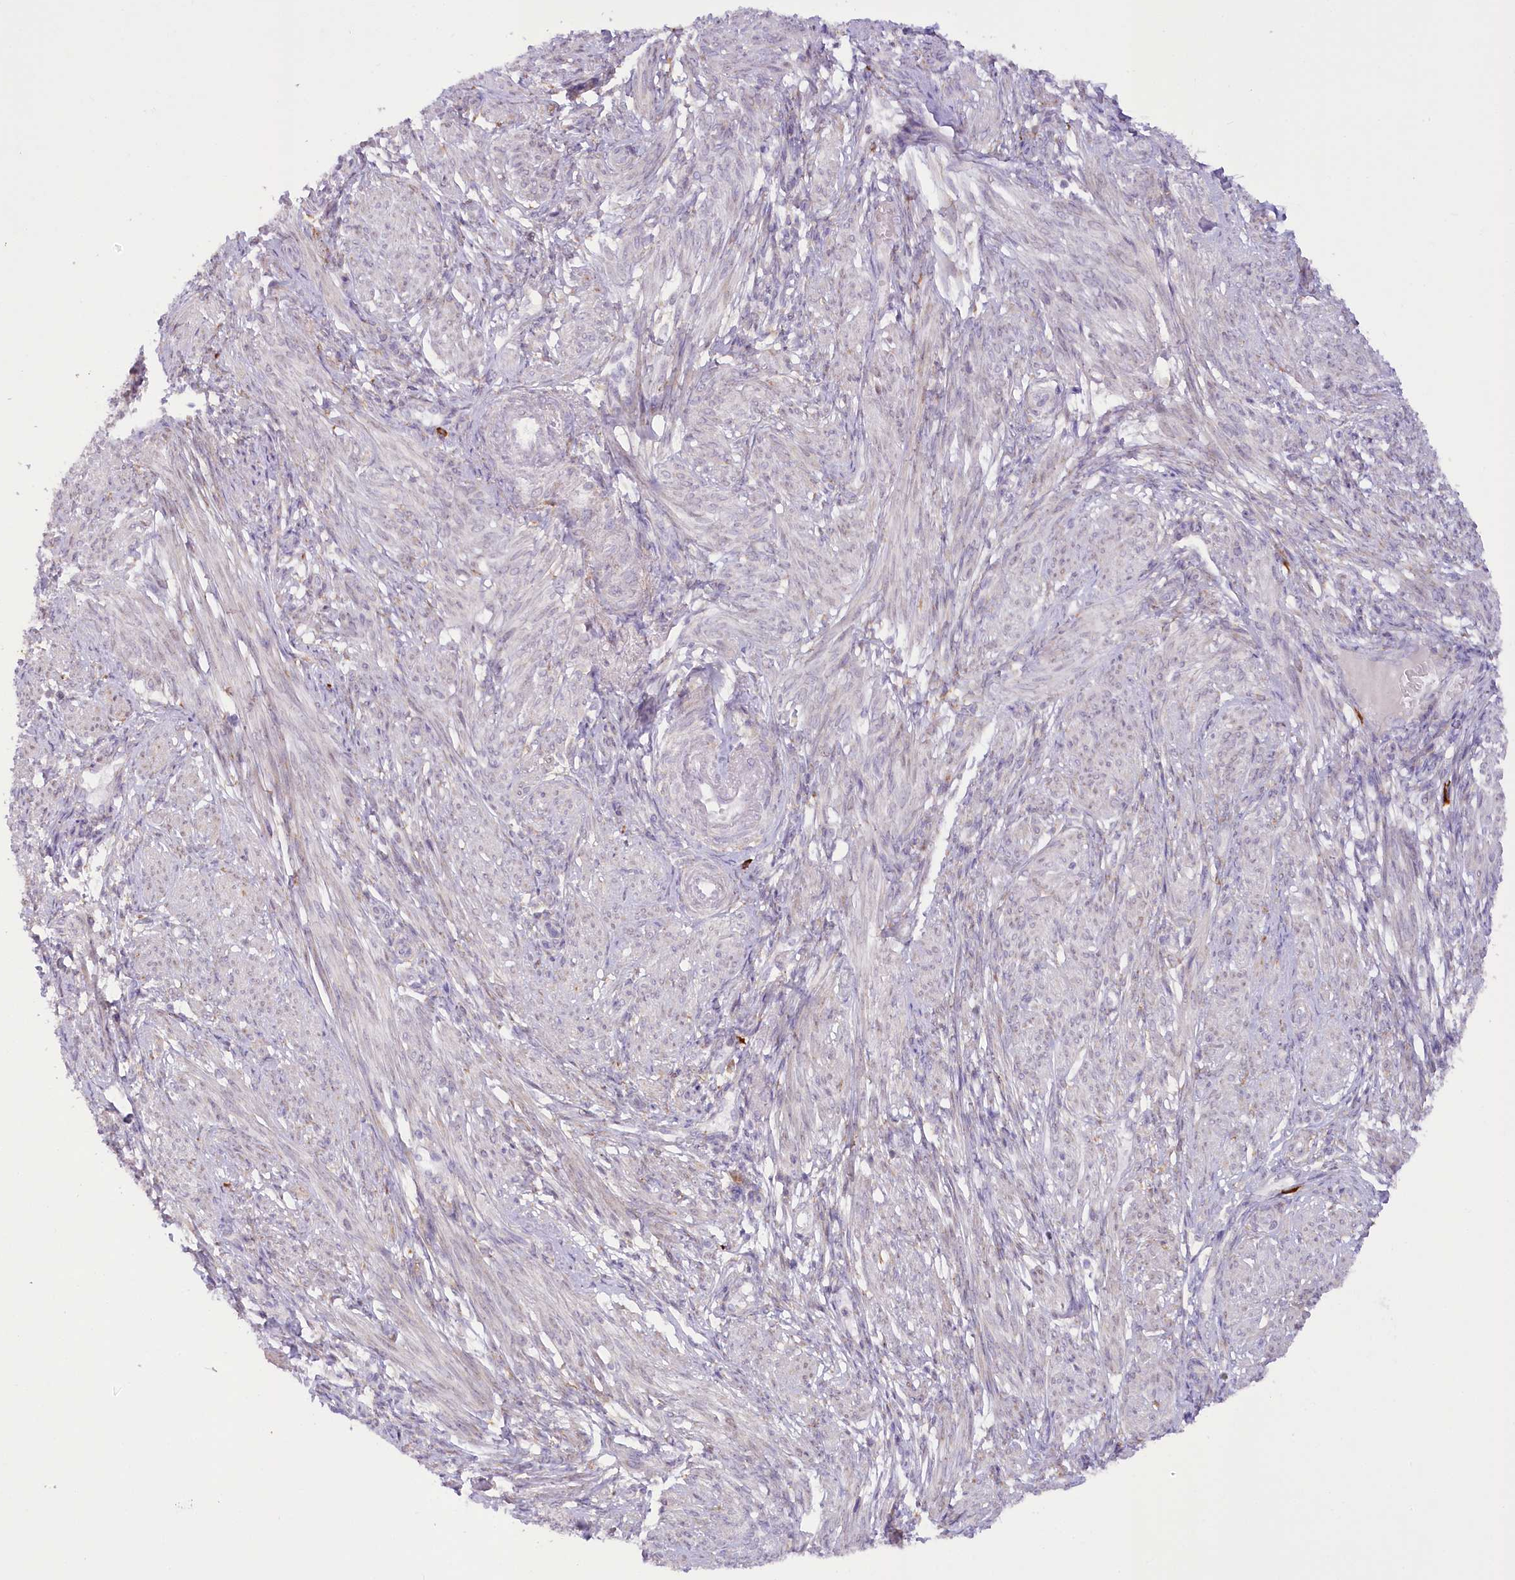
{"staining": {"intensity": "negative", "quantity": "none", "location": "none"}, "tissue": "smooth muscle", "cell_type": "Smooth muscle cells", "image_type": "normal", "snomed": [{"axis": "morphology", "description": "Normal tissue, NOS"}, {"axis": "topography", "description": "Smooth muscle"}], "caption": "Smooth muscle cells are negative for brown protein staining in normal smooth muscle. Nuclei are stained in blue.", "gene": "NCKAP5", "patient": {"sex": "female", "age": 39}}